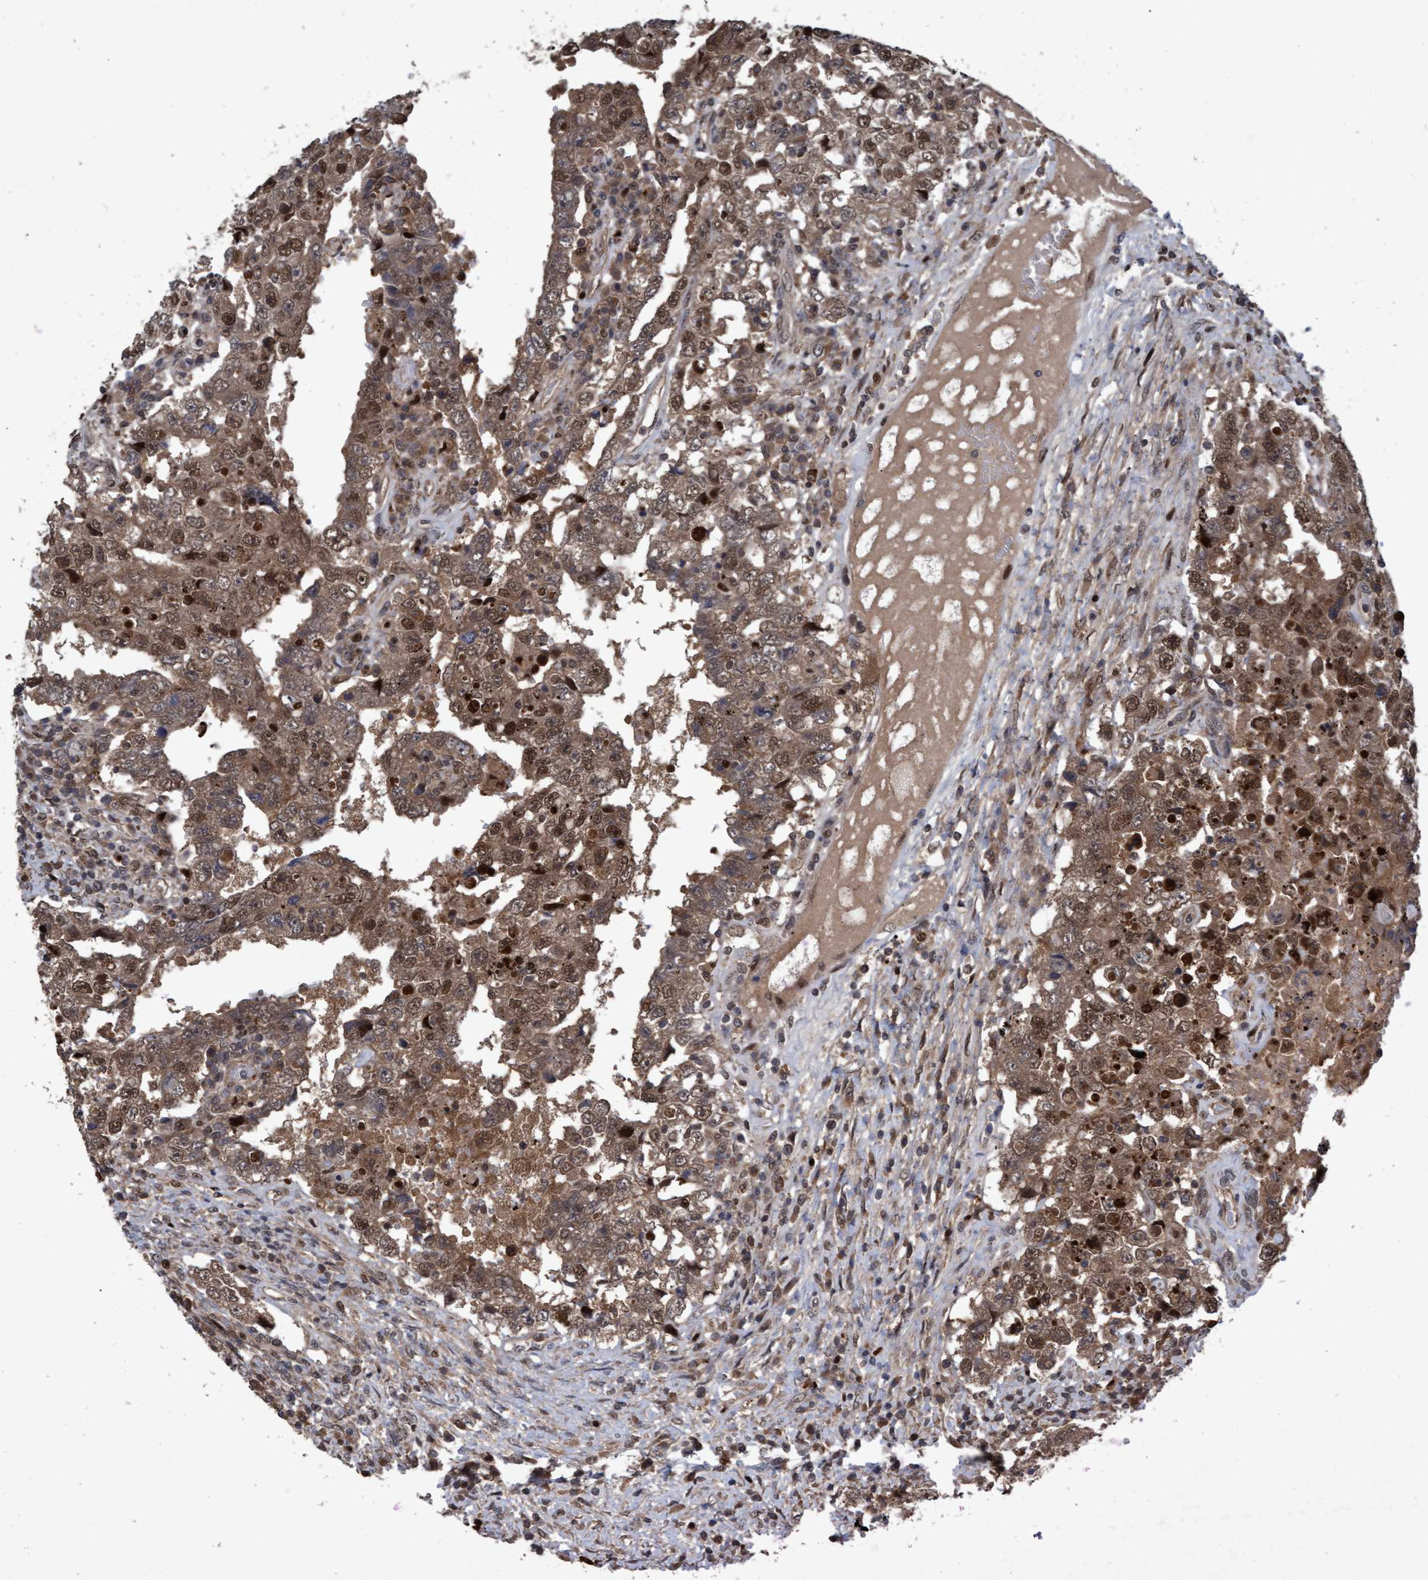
{"staining": {"intensity": "moderate", "quantity": ">75%", "location": "cytoplasmic/membranous,nuclear"}, "tissue": "testis cancer", "cell_type": "Tumor cells", "image_type": "cancer", "snomed": [{"axis": "morphology", "description": "Carcinoma, Embryonal, NOS"}, {"axis": "topography", "description": "Testis"}], "caption": "Embryonal carcinoma (testis) stained with a protein marker reveals moderate staining in tumor cells.", "gene": "PSMB6", "patient": {"sex": "male", "age": 26}}